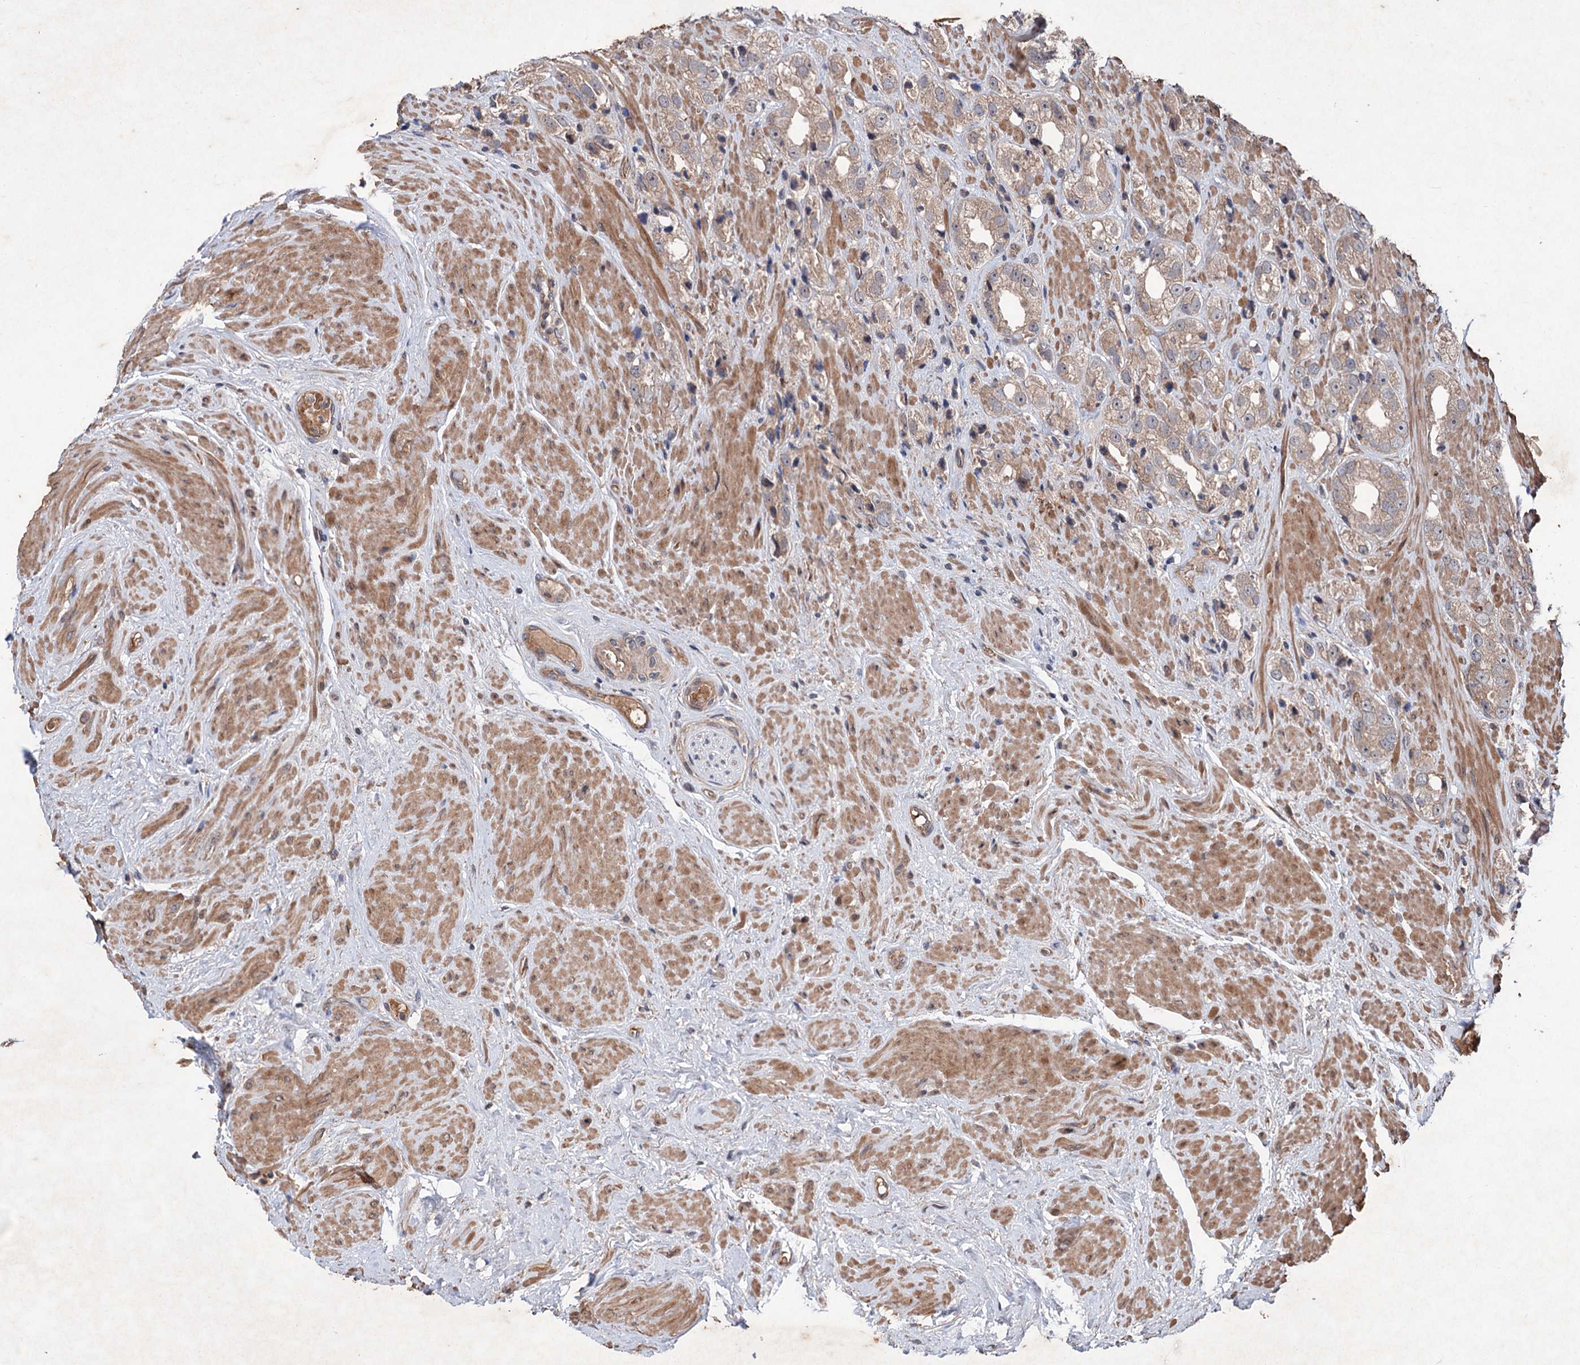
{"staining": {"intensity": "weak", "quantity": ">75%", "location": "cytoplasmic/membranous"}, "tissue": "prostate cancer", "cell_type": "Tumor cells", "image_type": "cancer", "snomed": [{"axis": "morphology", "description": "Adenocarcinoma, NOS"}, {"axis": "topography", "description": "Prostate"}], "caption": "Brown immunohistochemical staining in human adenocarcinoma (prostate) reveals weak cytoplasmic/membranous positivity in about >75% of tumor cells.", "gene": "ADK", "patient": {"sex": "male", "age": 79}}